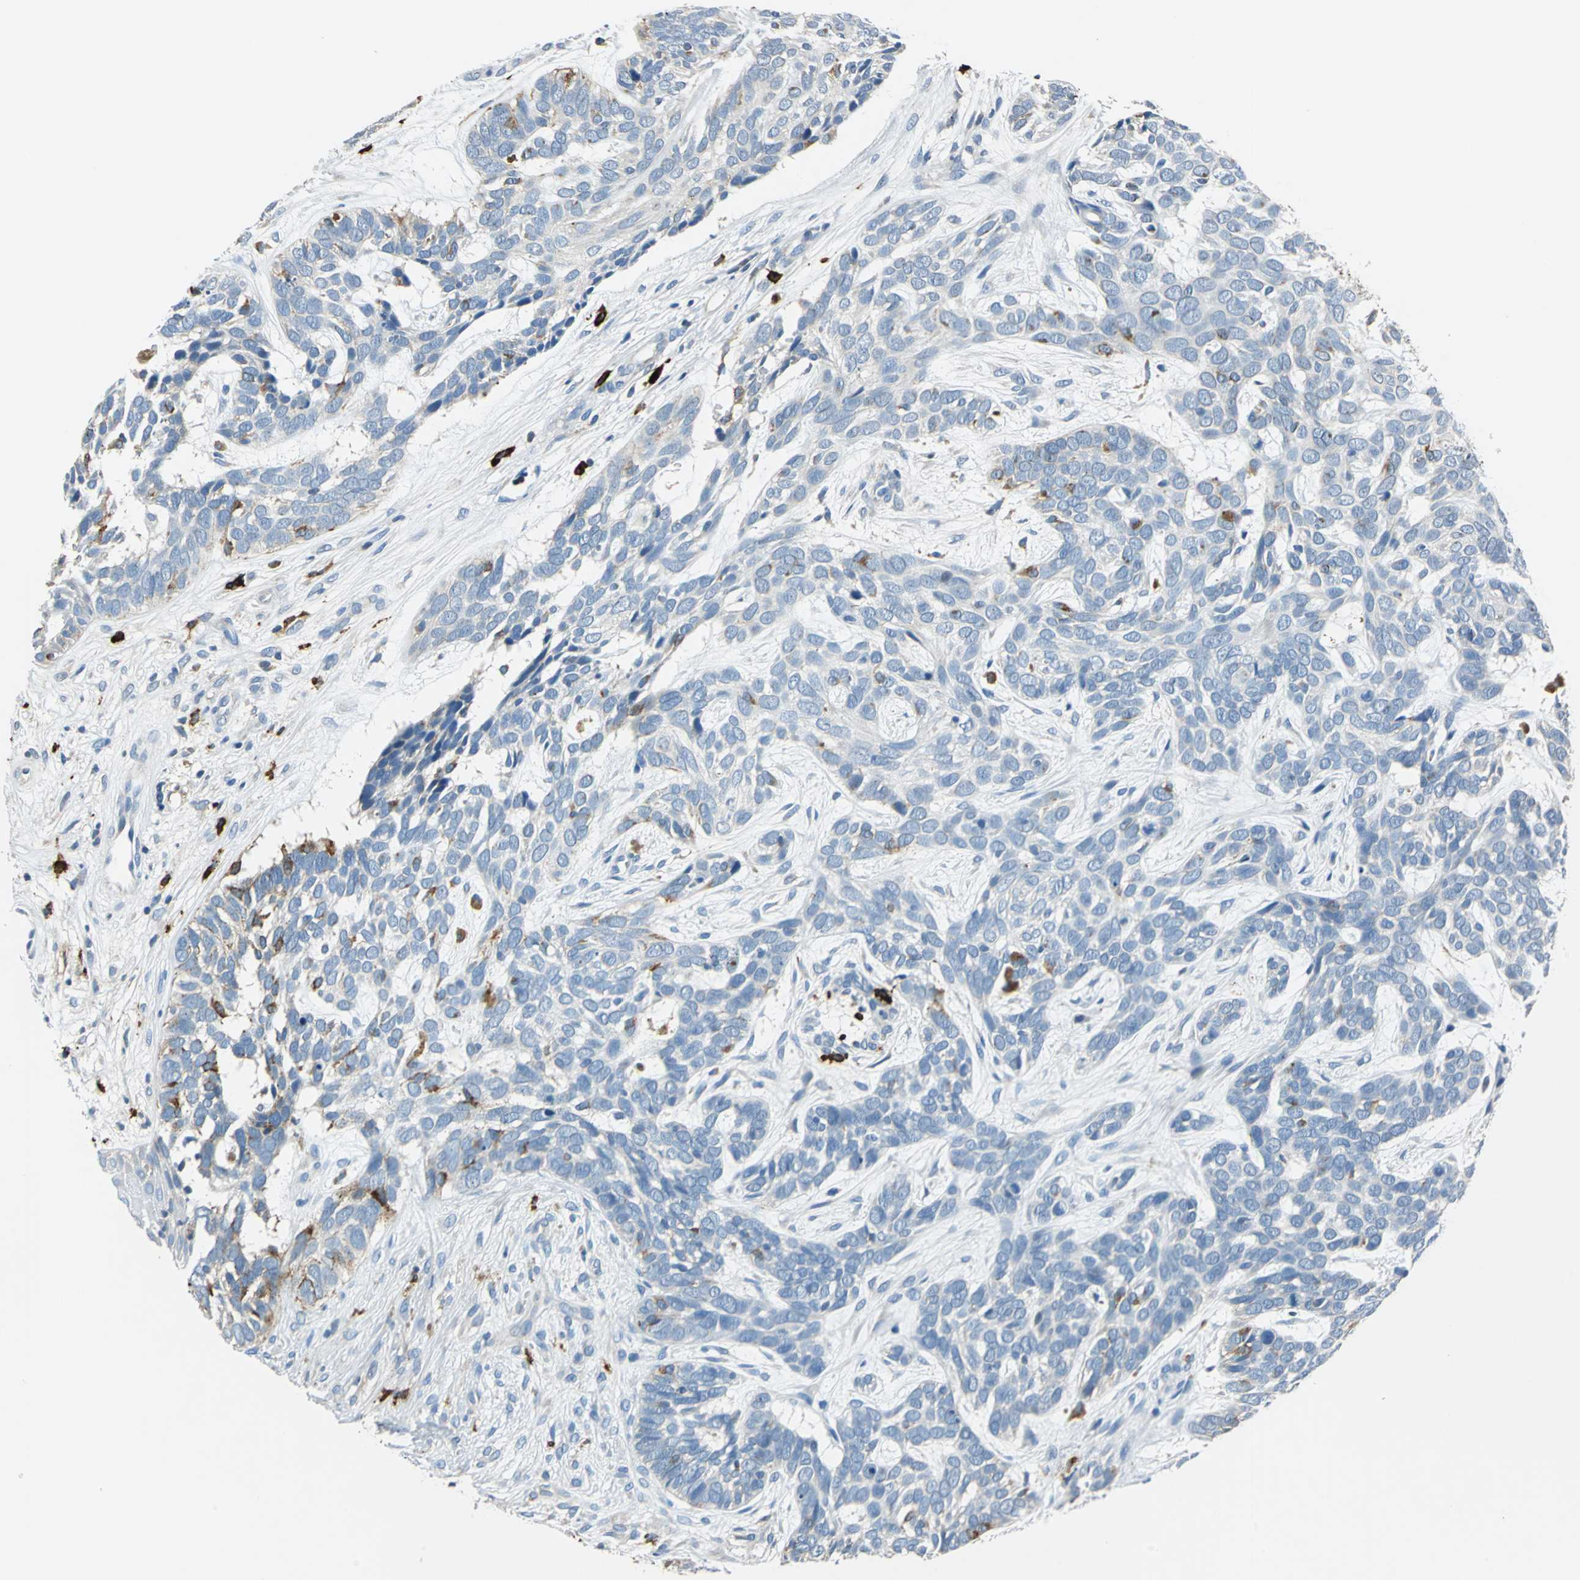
{"staining": {"intensity": "negative", "quantity": "none", "location": "none"}, "tissue": "skin cancer", "cell_type": "Tumor cells", "image_type": "cancer", "snomed": [{"axis": "morphology", "description": "Basal cell carcinoma"}, {"axis": "topography", "description": "Skin"}], "caption": "Immunohistochemistry (IHC) image of skin cancer (basal cell carcinoma) stained for a protein (brown), which reveals no positivity in tumor cells. (DAB (3,3'-diaminobenzidine) IHC with hematoxylin counter stain).", "gene": "CPA3", "patient": {"sex": "male", "age": 87}}